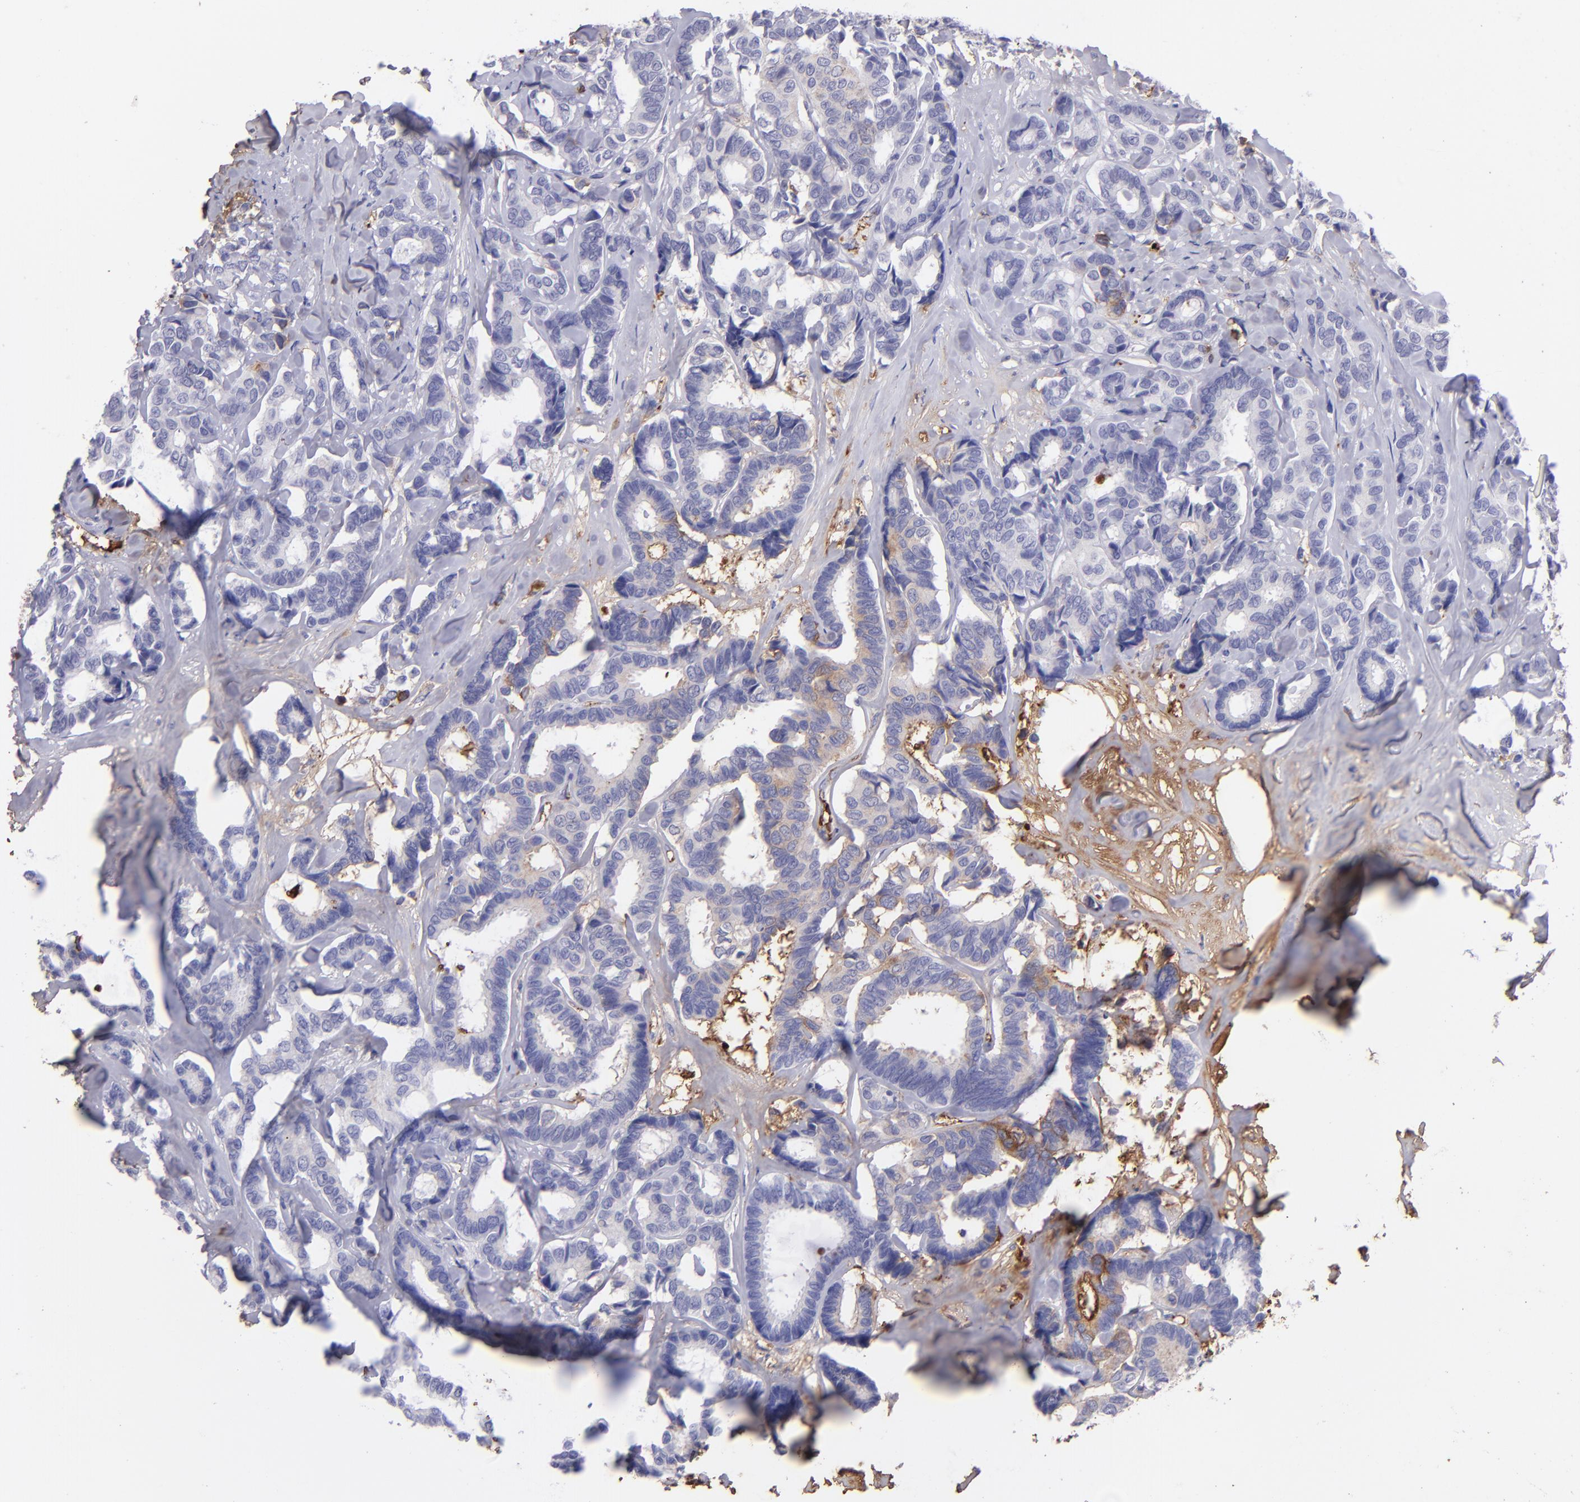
{"staining": {"intensity": "negative", "quantity": "none", "location": "none"}, "tissue": "breast cancer", "cell_type": "Tumor cells", "image_type": "cancer", "snomed": [{"axis": "morphology", "description": "Duct carcinoma"}, {"axis": "topography", "description": "Breast"}], "caption": "DAB immunohistochemical staining of human breast infiltrating ductal carcinoma exhibits no significant staining in tumor cells.", "gene": "FGB", "patient": {"sex": "female", "age": 87}}